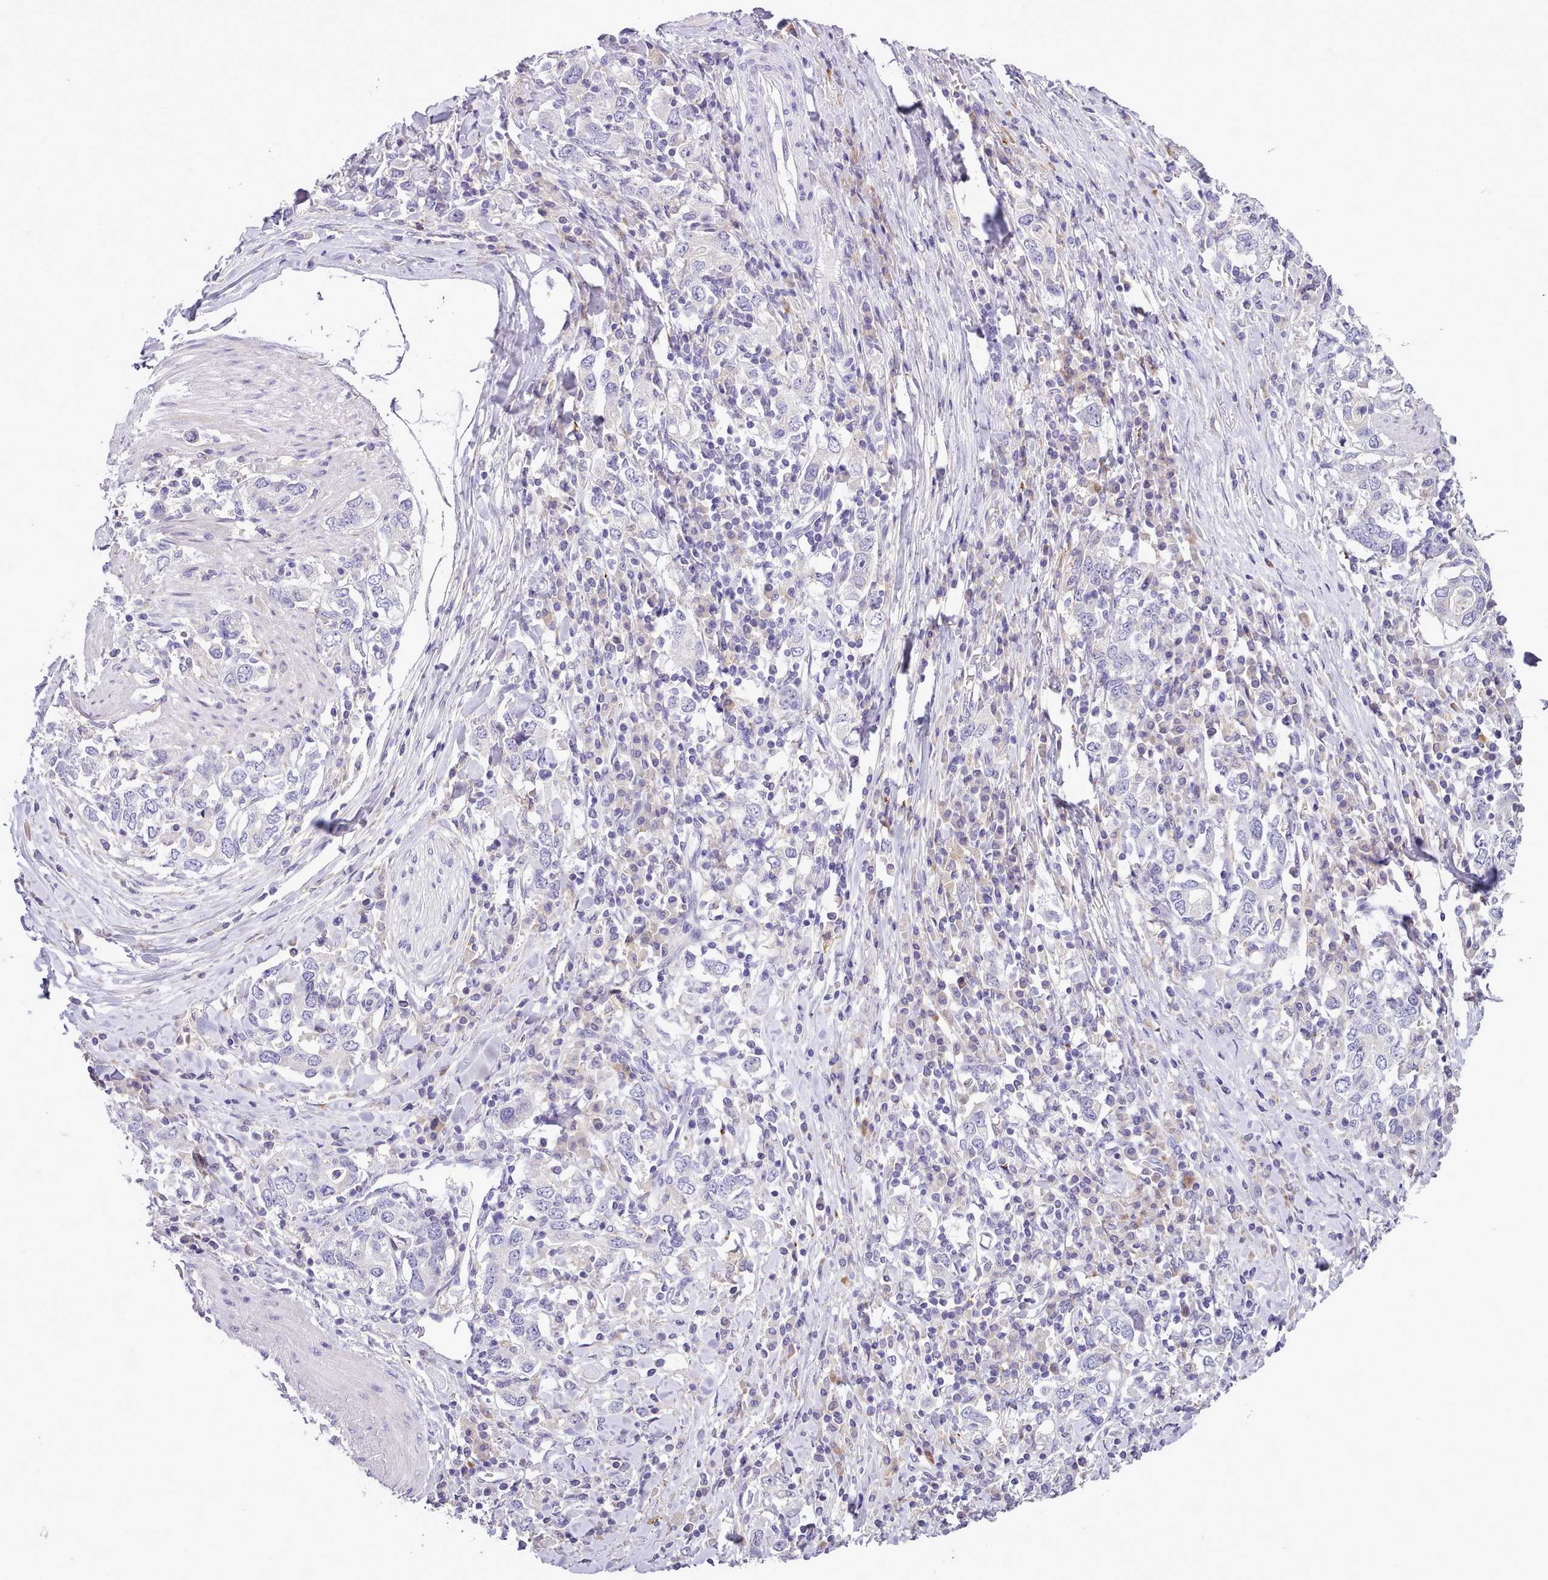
{"staining": {"intensity": "negative", "quantity": "none", "location": "none"}, "tissue": "stomach cancer", "cell_type": "Tumor cells", "image_type": "cancer", "snomed": [{"axis": "morphology", "description": "Adenocarcinoma, NOS"}, {"axis": "topography", "description": "Stomach, upper"}, {"axis": "topography", "description": "Stomach"}], "caption": "Immunohistochemistry (IHC) histopathology image of neoplastic tissue: adenocarcinoma (stomach) stained with DAB demonstrates no significant protein staining in tumor cells. (Brightfield microscopy of DAB (3,3'-diaminobenzidine) immunohistochemistry (IHC) at high magnification).", "gene": "FAM83E", "patient": {"sex": "male", "age": 62}}